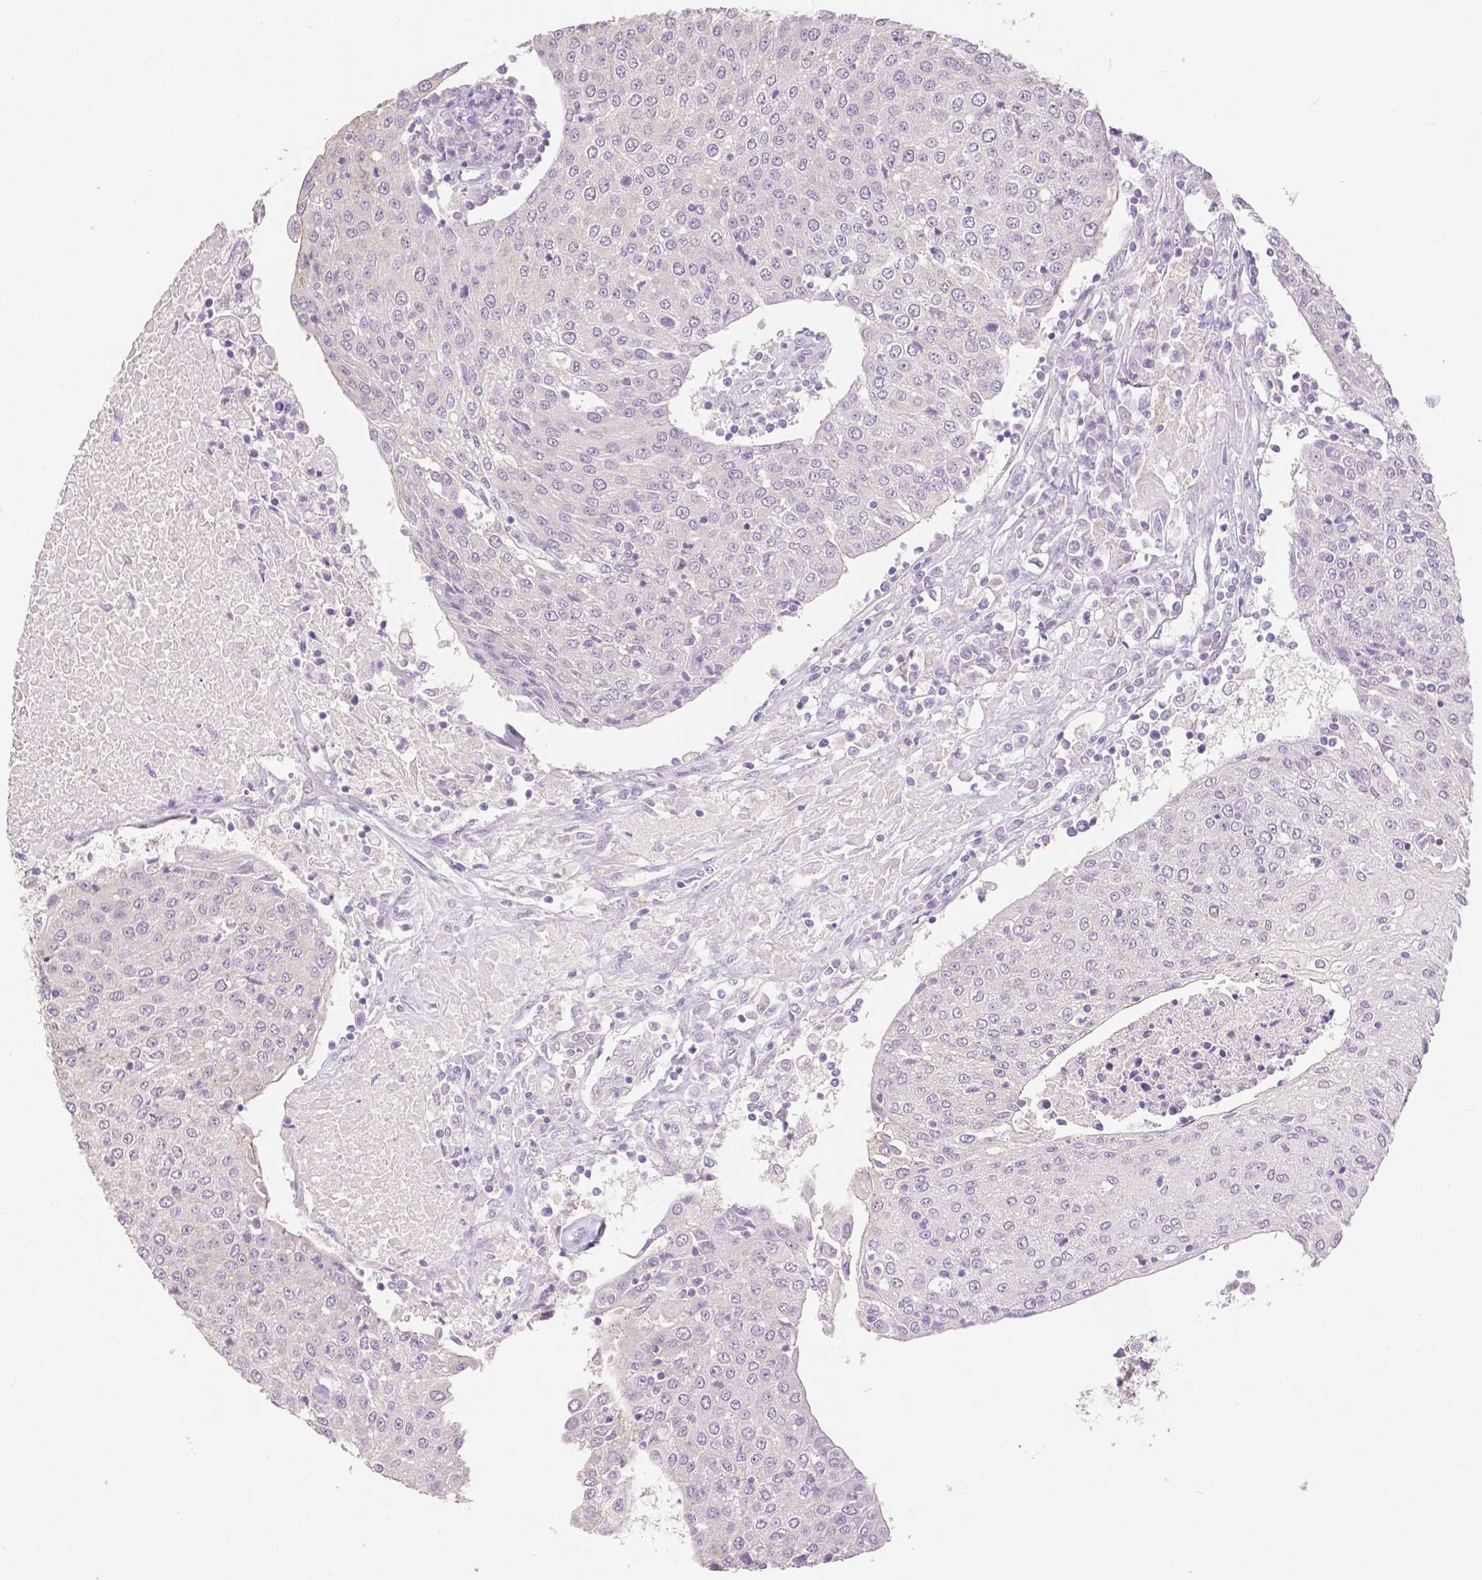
{"staining": {"intensity": "negative", "quantity": "none", "location": "none"}, "tissue": "urothelial cancer", "cell_type": "Tumor cells", "image_type": "cancer", "snomed": [{"axis": "morphology", "description": "Urothelial carcinoma, High grade"}, {"axis": "topography", "description": "Urinary bladder"}], "caption": "High magnification brightfield microscopy of urothelial cancer stained with DAB (brown) and counterstained with hematoxylin (blue): tumor cells show no significant positivity. (Brightfield microscopy of DAB (3,3'-diaminobenzidine) immunohistochemistry (IHC) at high magnification).", "gene": "OCLN", "patient": {"sex": "female", "age": 85}}